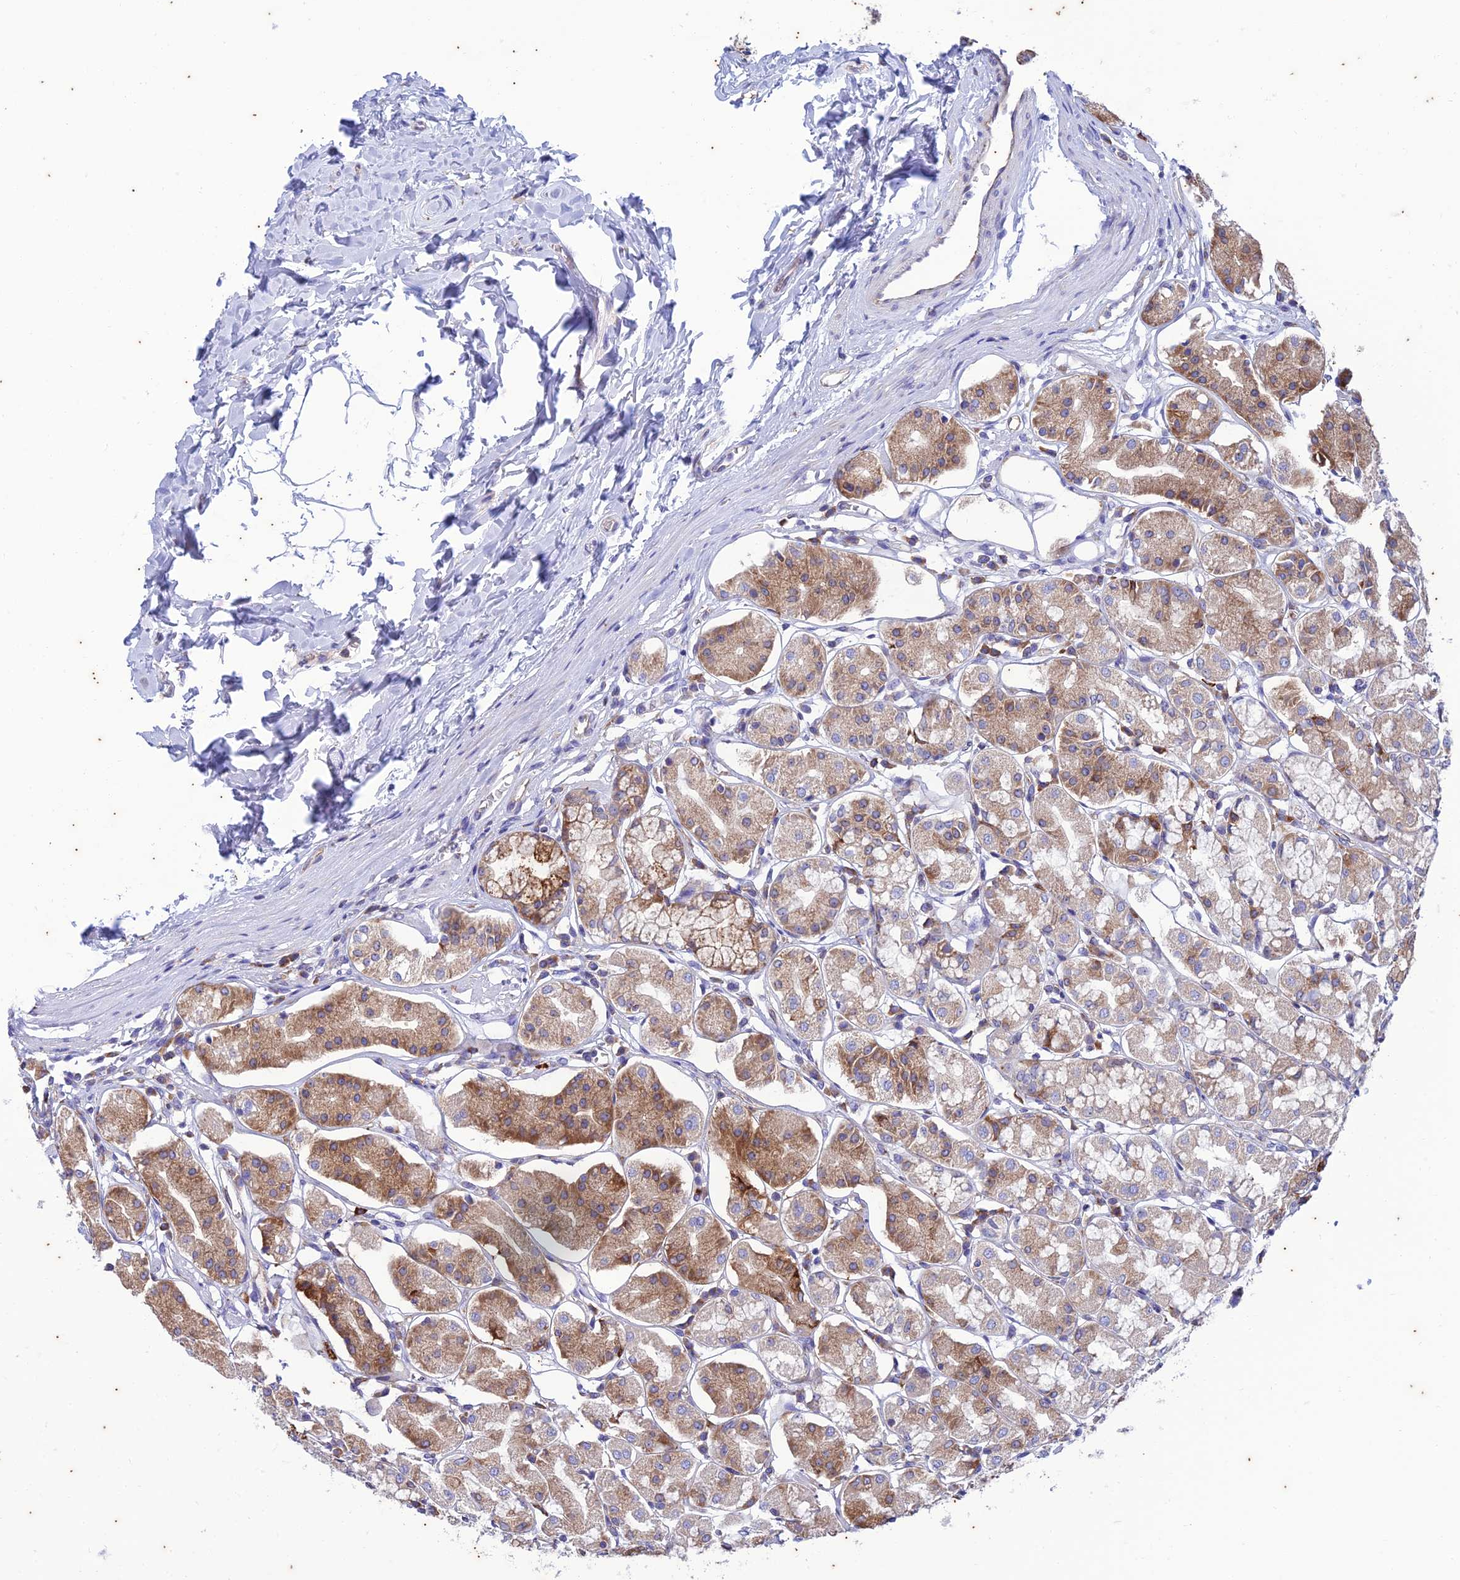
{"staining": {"intensity": "moderate", "quantity": ">75%", "location": "cytoplasmic/membranous"}, "tissue": "stomach", "cell_type": "Glandular cells", "image_type": "normal", "snomed": [{"axis": "morphology", "description": "Normal tissue, NOS"}, {"axis": "topography", "description": "Stomach, lower"}], "caption": "Immunohistochemical staining of benign stomach shows medium levels of moderate cytoplasmic/membranous staining in about >75% of glandular cells. The staining was performed using DAB (3,3'-diaminobenzidine), with brown indicating positive protein expression. Nuclei are stained blue with hematoxylin.", "gene": "PIMREG", "patient": {"sex": "female", "age": 56}}